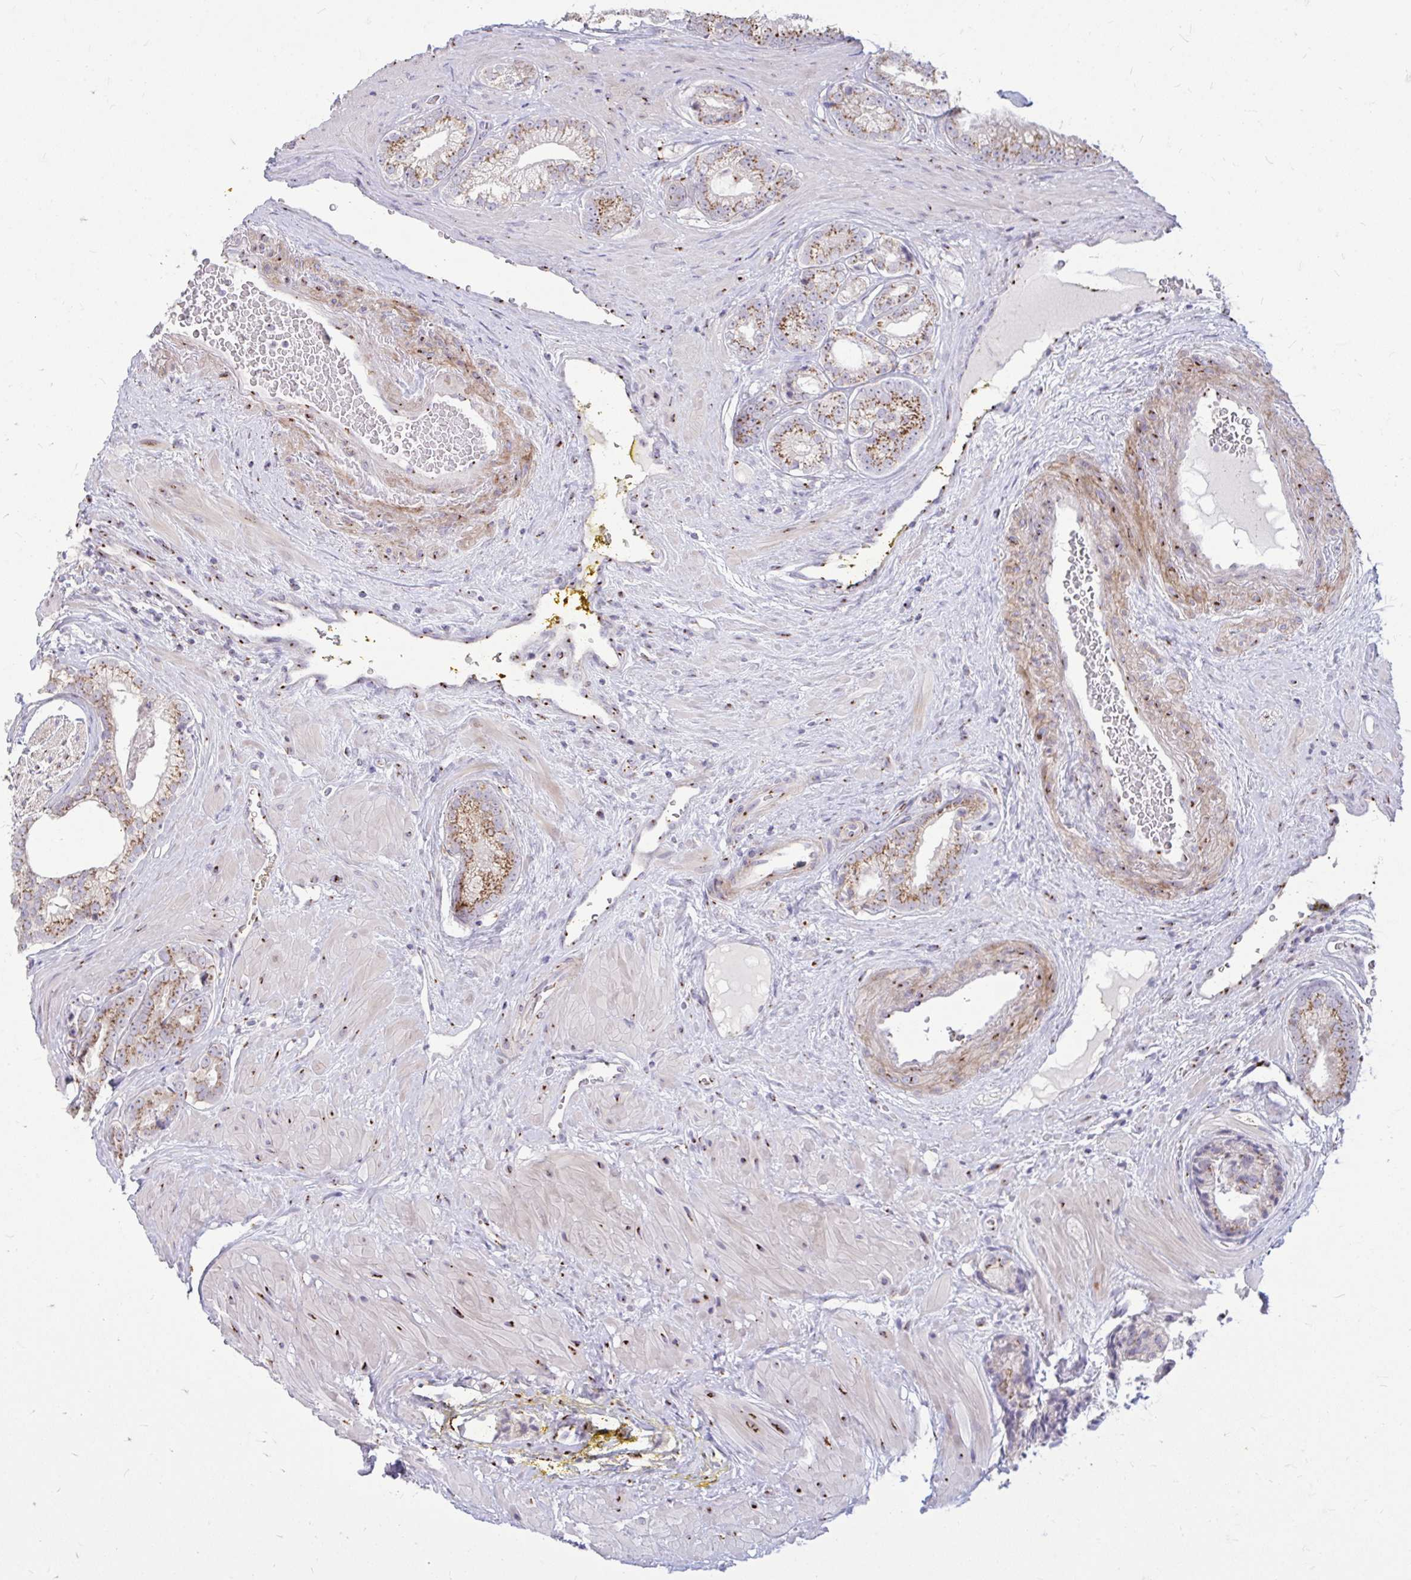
{"staining": {"intensity": "strong", "quantity": ">75%", "location": "cytoplasmic/membranous"}, "tissue": "prostate cancer", "cell_type": "Tumor cells", "image_type": "cancer", "snomed": [{"axis": "morphology", "description": "Adenocarcinoma, Low grade"}, {"axis": "topography", "description": "Prostate"}], "caption": "A high-resolution photomicrograph shows immunohistochemistry (IHC) staining of prostate cancer, which displays strong cytoplasmic/membranous staining in about >75% of tumor cells. Nuclei are stained in blue.", "gene": "RAB6B", "patient": {"sex": "male", "age": 61}}